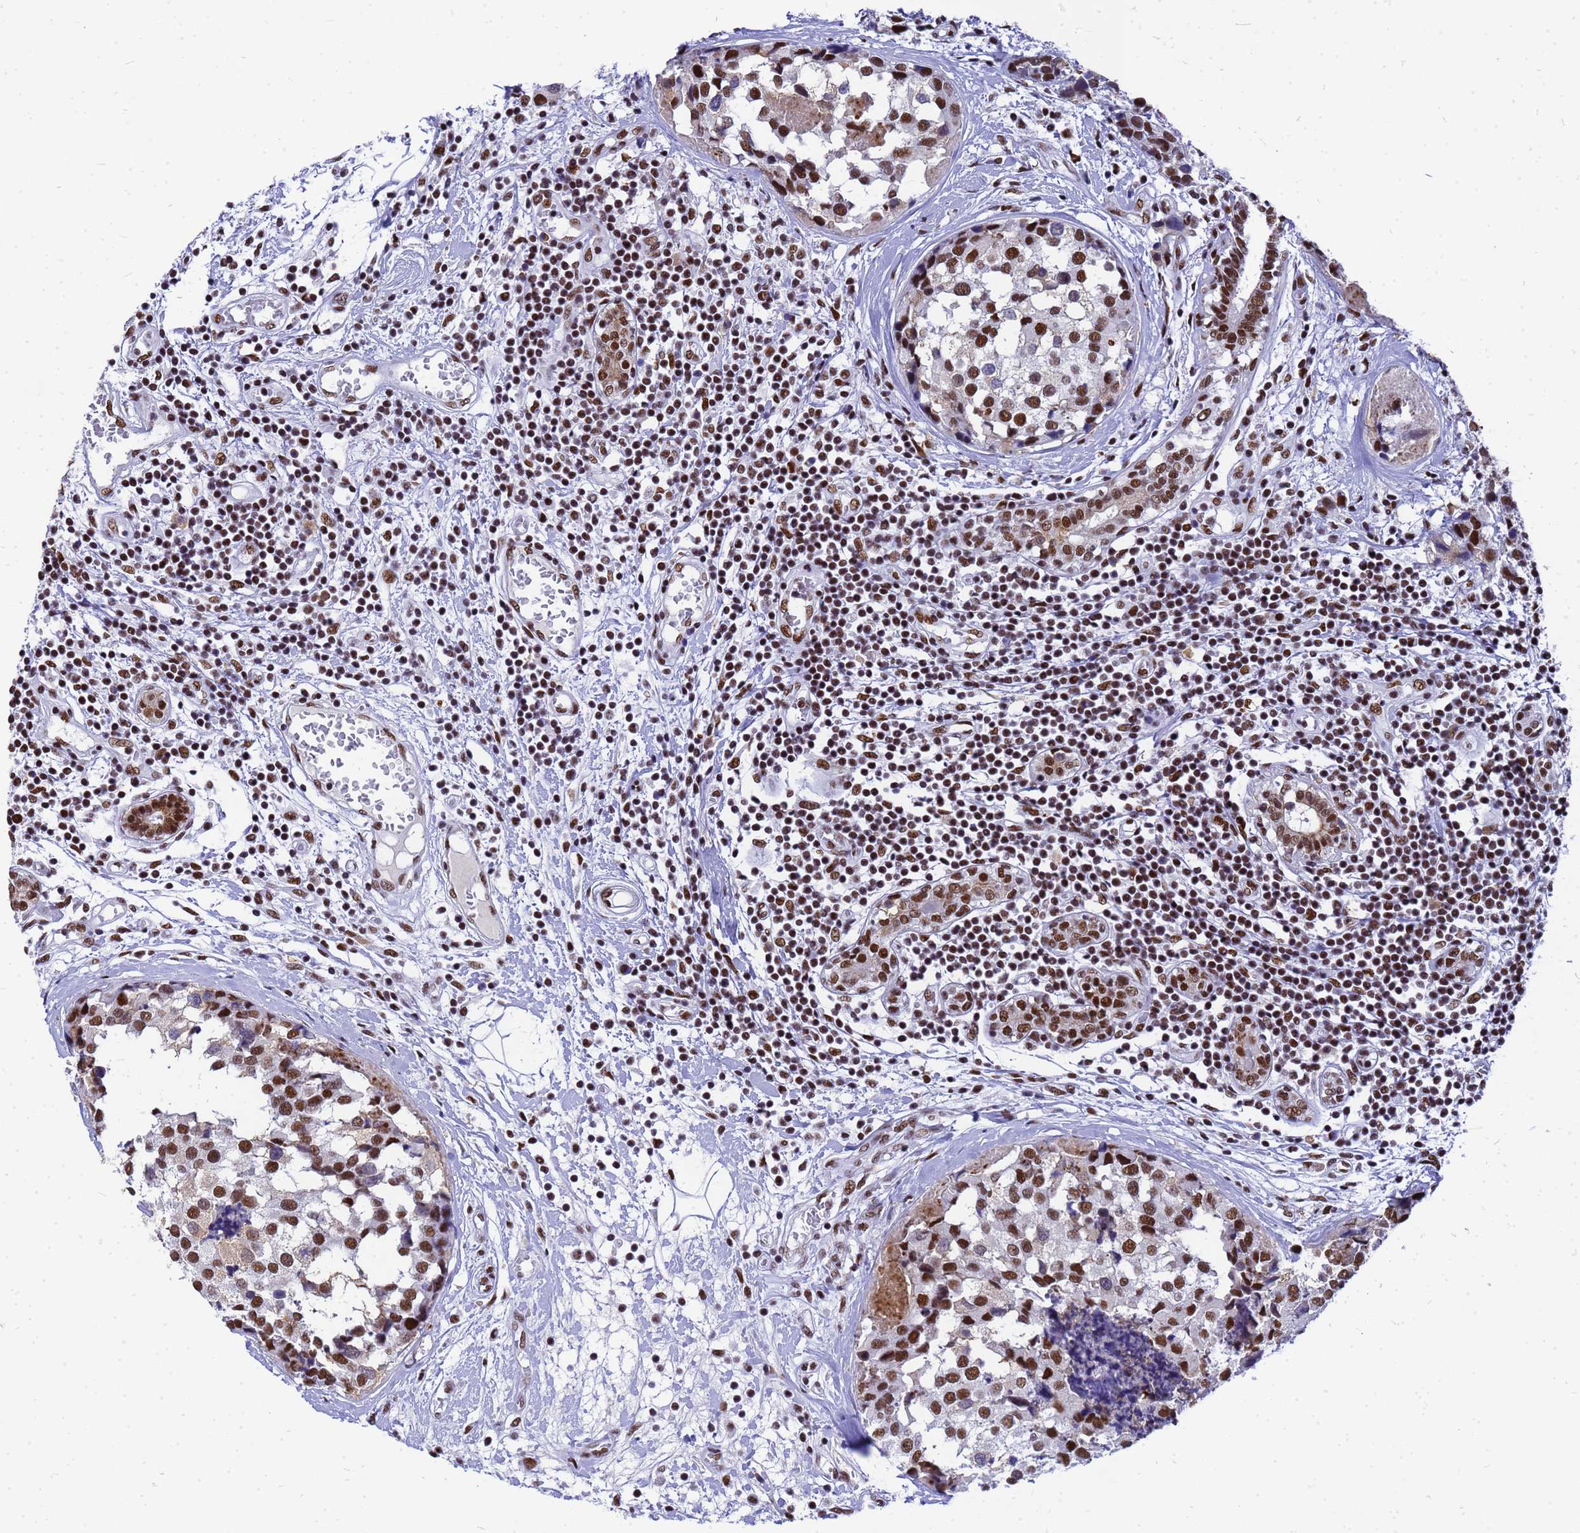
{"staining": {"intensity": "moderate", "quantity": ">75%", "location": "nuclear"}, "tissue": "breast cancer", "cell_type": "Tumor cells", "image_type": "cancer", "snomed": [{"axis": "morphology", "description": "Lobular carcinoma"}, {"axis": "topography", "description": "Breast"}], "caption": "A histopathology image of breast lobular carcinoma stained for a protein shows moderate nuclear brown staining in tumor cells. (IHC, brightfield microscopy, high magnification).", "gene": "SART3", "patient": {"sex": "female", "age": 59}}